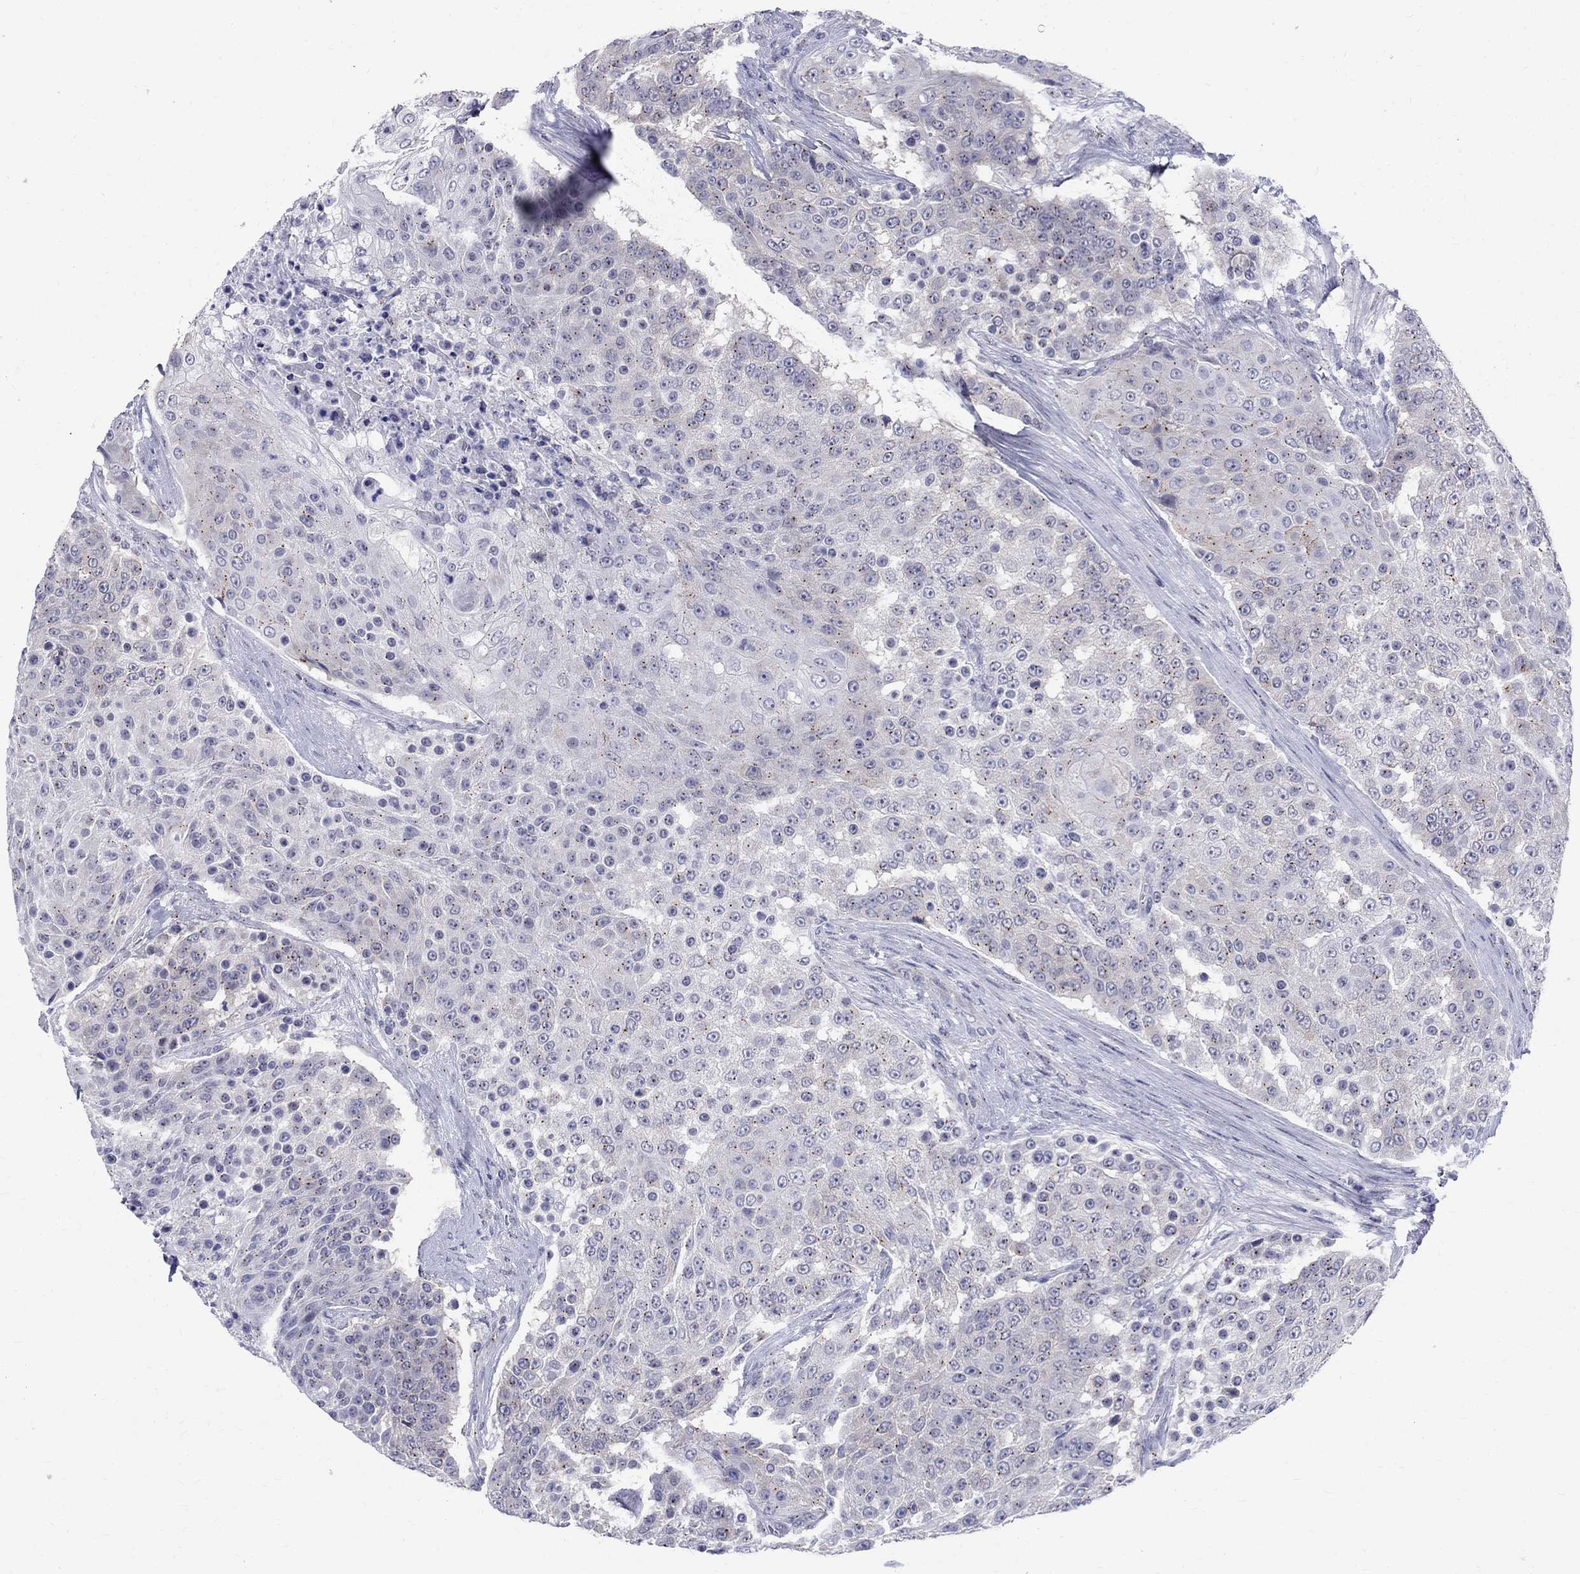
{"staining": {"intensity": "negative", "quantity": "none", "location": "none"}, "tissue": "urothelial cancer", "cell_type": "Tumor cells", "image_type": "cancer", "snomed": [{"axis": "morphology", "description": "Urothelial carcinoma, High grade"}, {"axis": "topography", "description": "Urinary bladder"}], "caption": "Immunohistochemistry of urothelial cancer shows no expression in tumor cells.", "gene": "CEP43", "patient": {"sex": "female", "age": 63}}